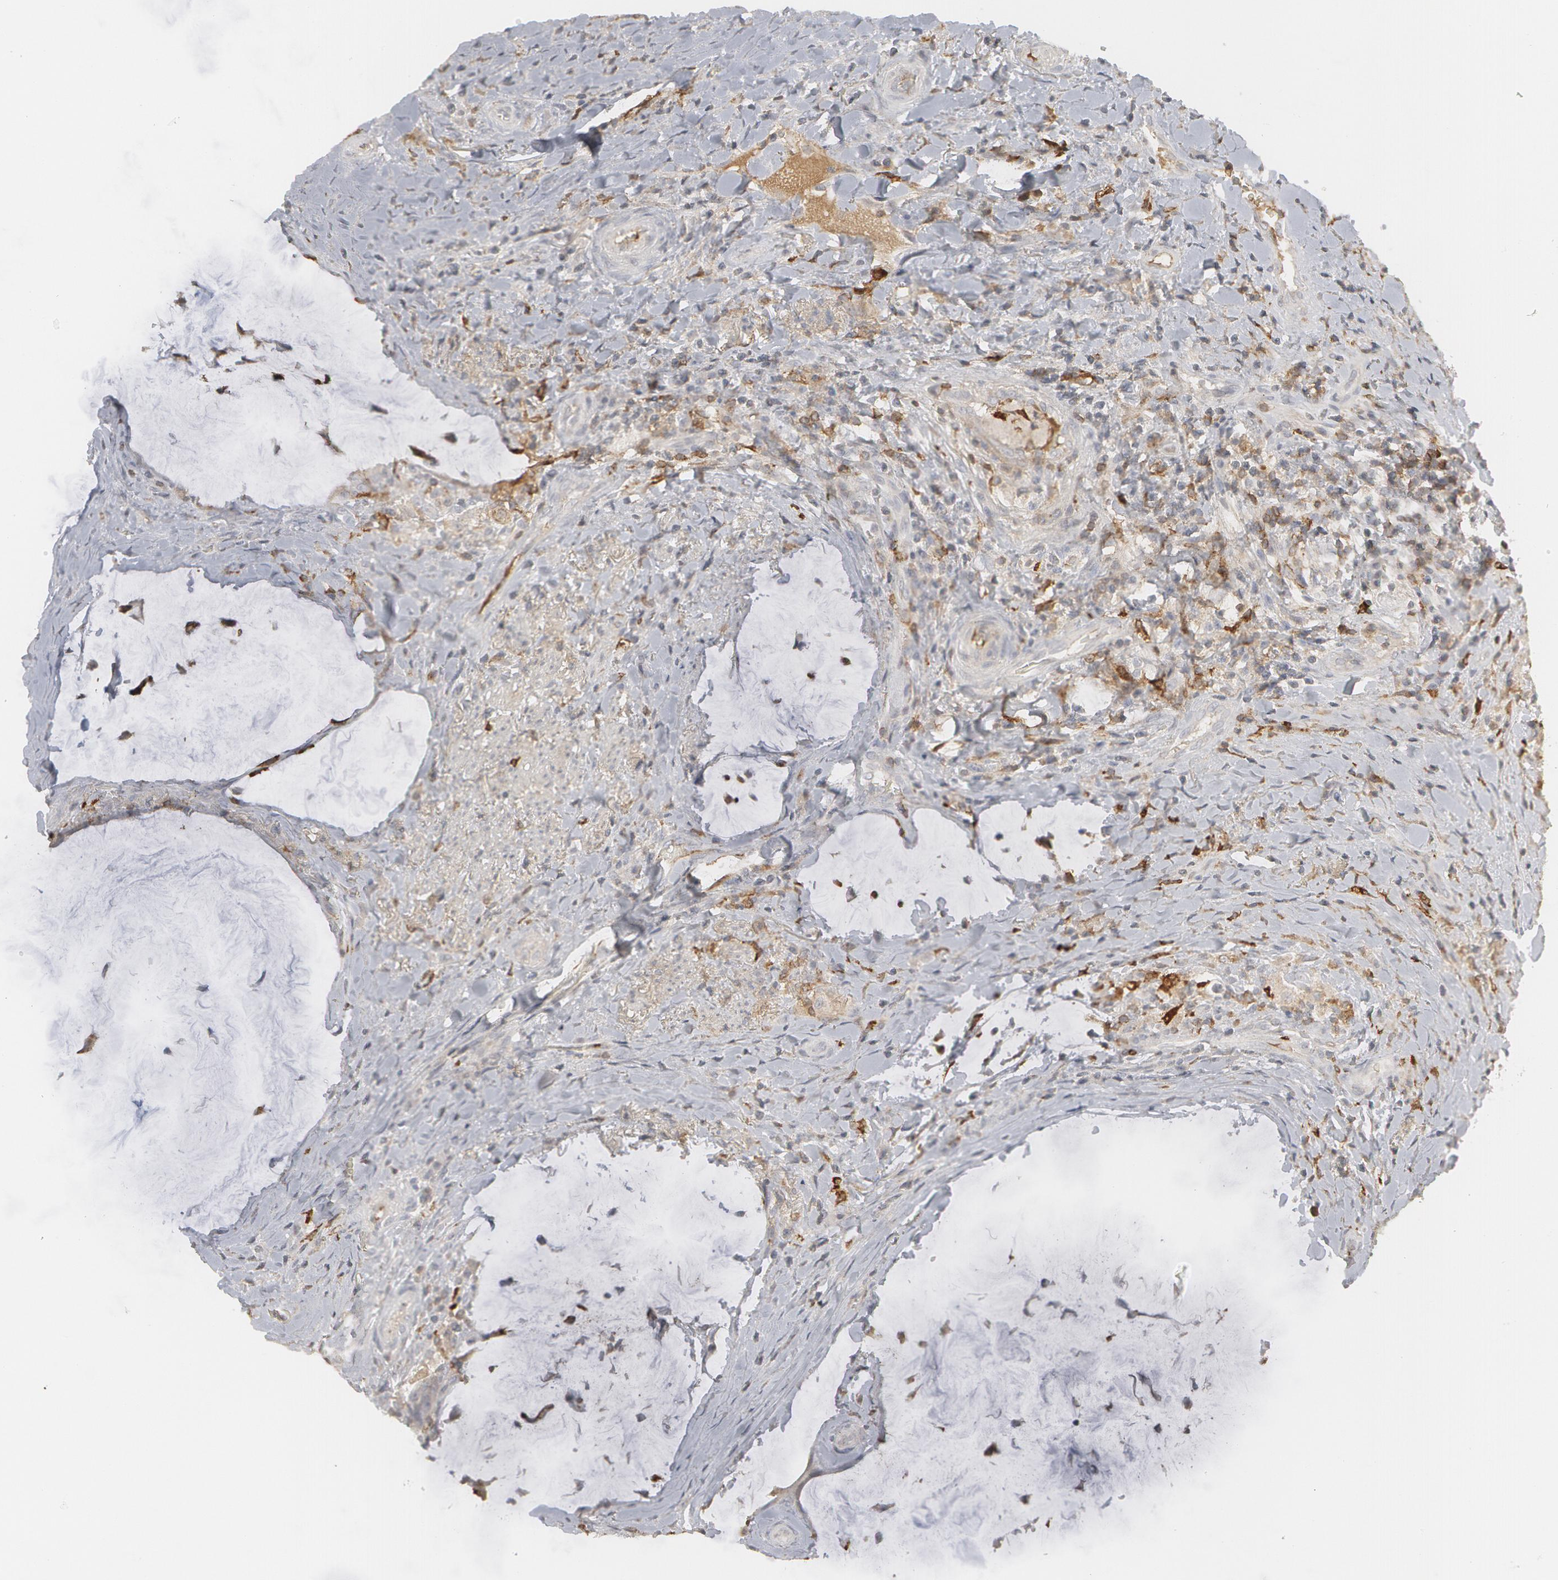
{"staining": {"intensity": "negative", "quantity": "none", "location": "none"}, "tissue": "colorectal cancer", "cell_type": "Tumor cells", "image_type": "cancer", "snomed": [{"axis": "morphology", "description": "Adenocarcinoma, NOS"}, {"axis": "topography", "description": "Rectum"}], "caption": "Tumor cells are negative for brown protein staining in colorectal cancer (adenocarcinoma).", "gene": "C1QC", "patient": {"sex": "female", "age": 71}}